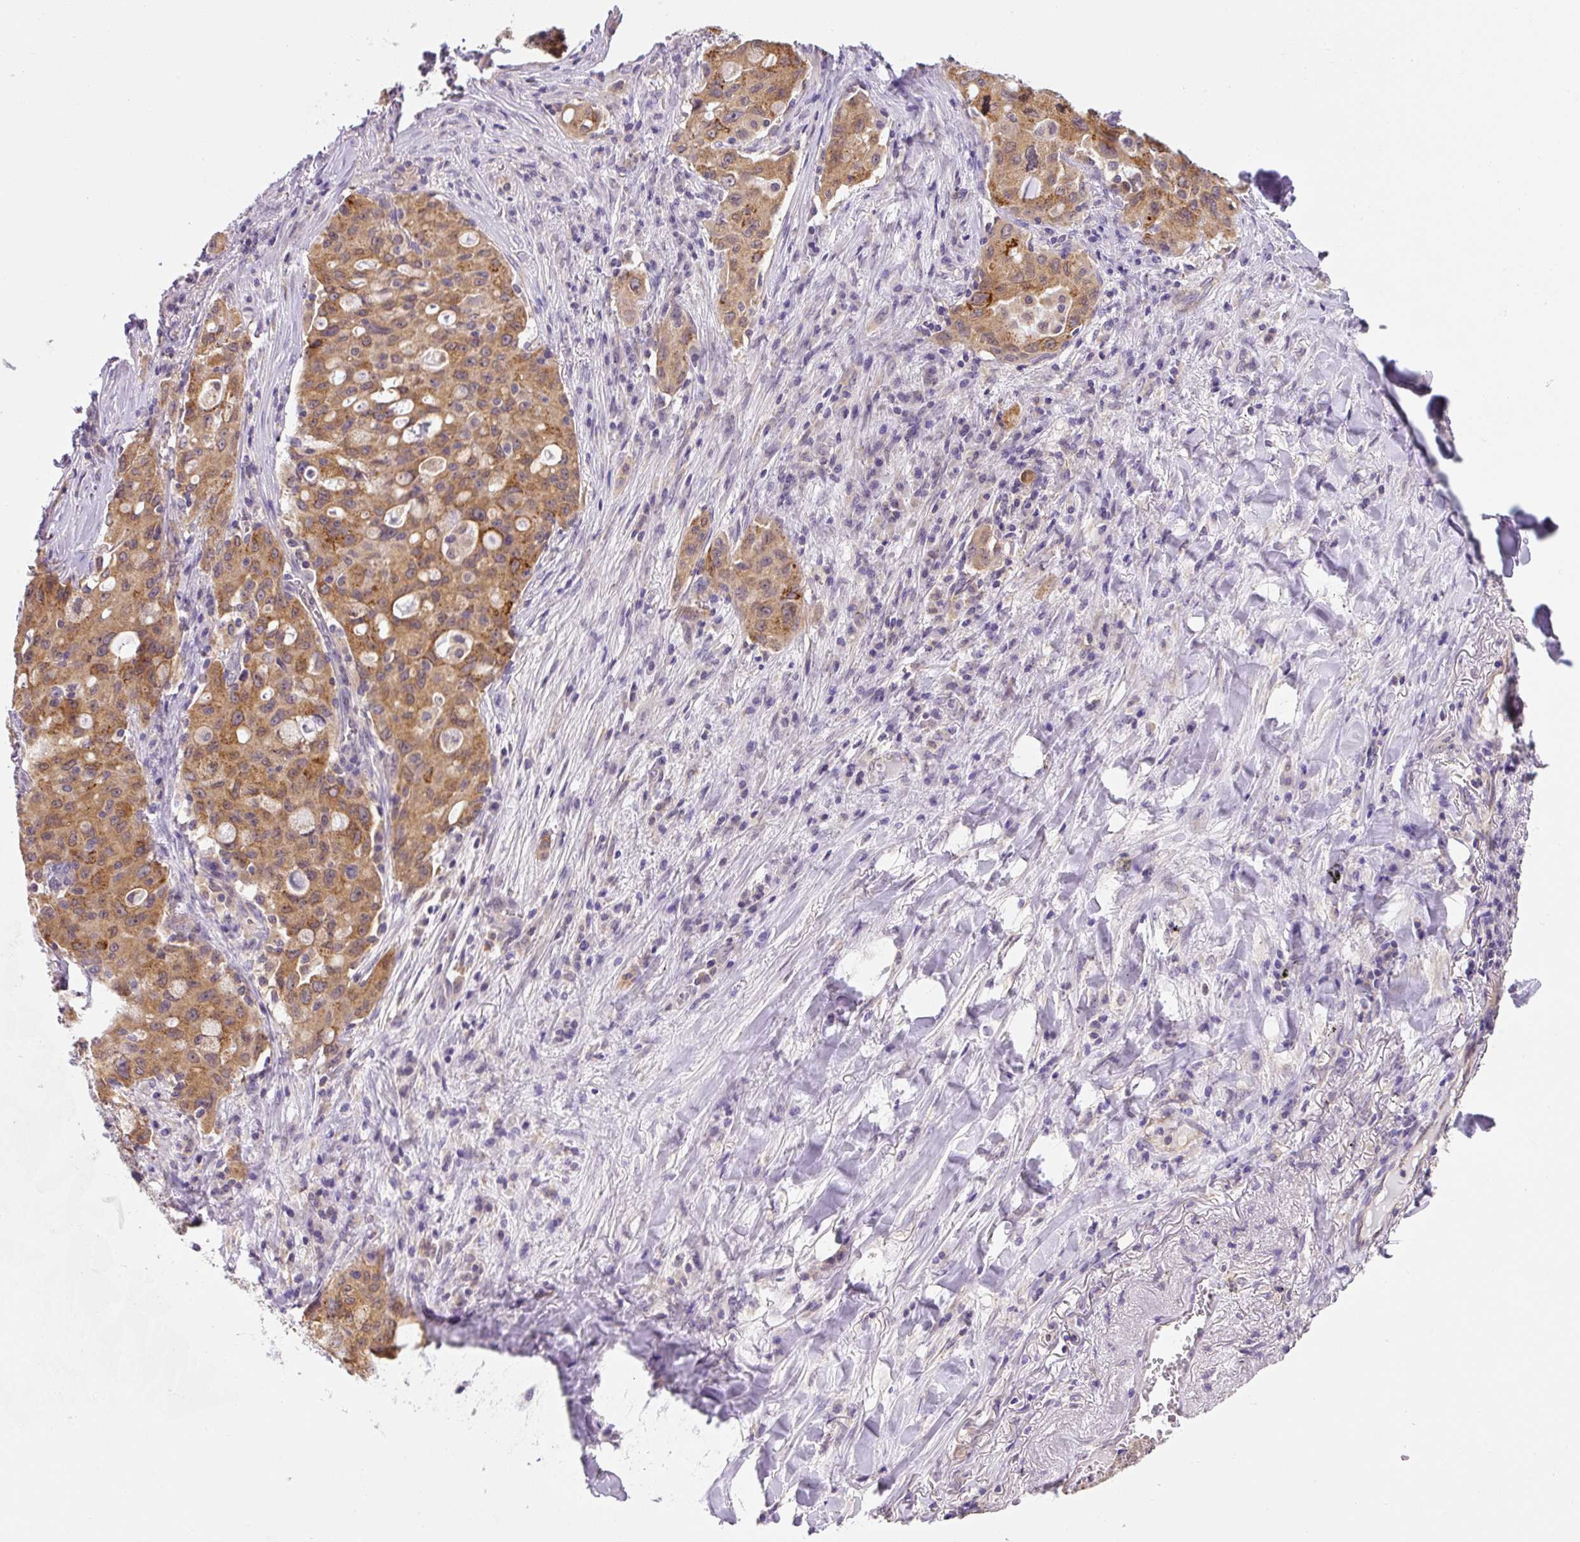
{"staining": {"intensity": "moderate", "quantity": ">75%", "location": "cytoplasmic/membranous"}, "tissue": "lung cancer", "cell_type": "Tumor cells", "image_type": "cancer", "snomed": [{"axis": "morphology", "description": "Adenocarcinoma, NOS"}, {"axis": "topography", "description": "Lung"}], "caption": "This is a histology image of immunohistochemistry (IHC) staining of lung cancer, which shows moderate positivity in the cytoplasmic/membranous of tumor cells.", "gene": "PLA2G4A", "patient": {"sex": "female", "age": 44}}